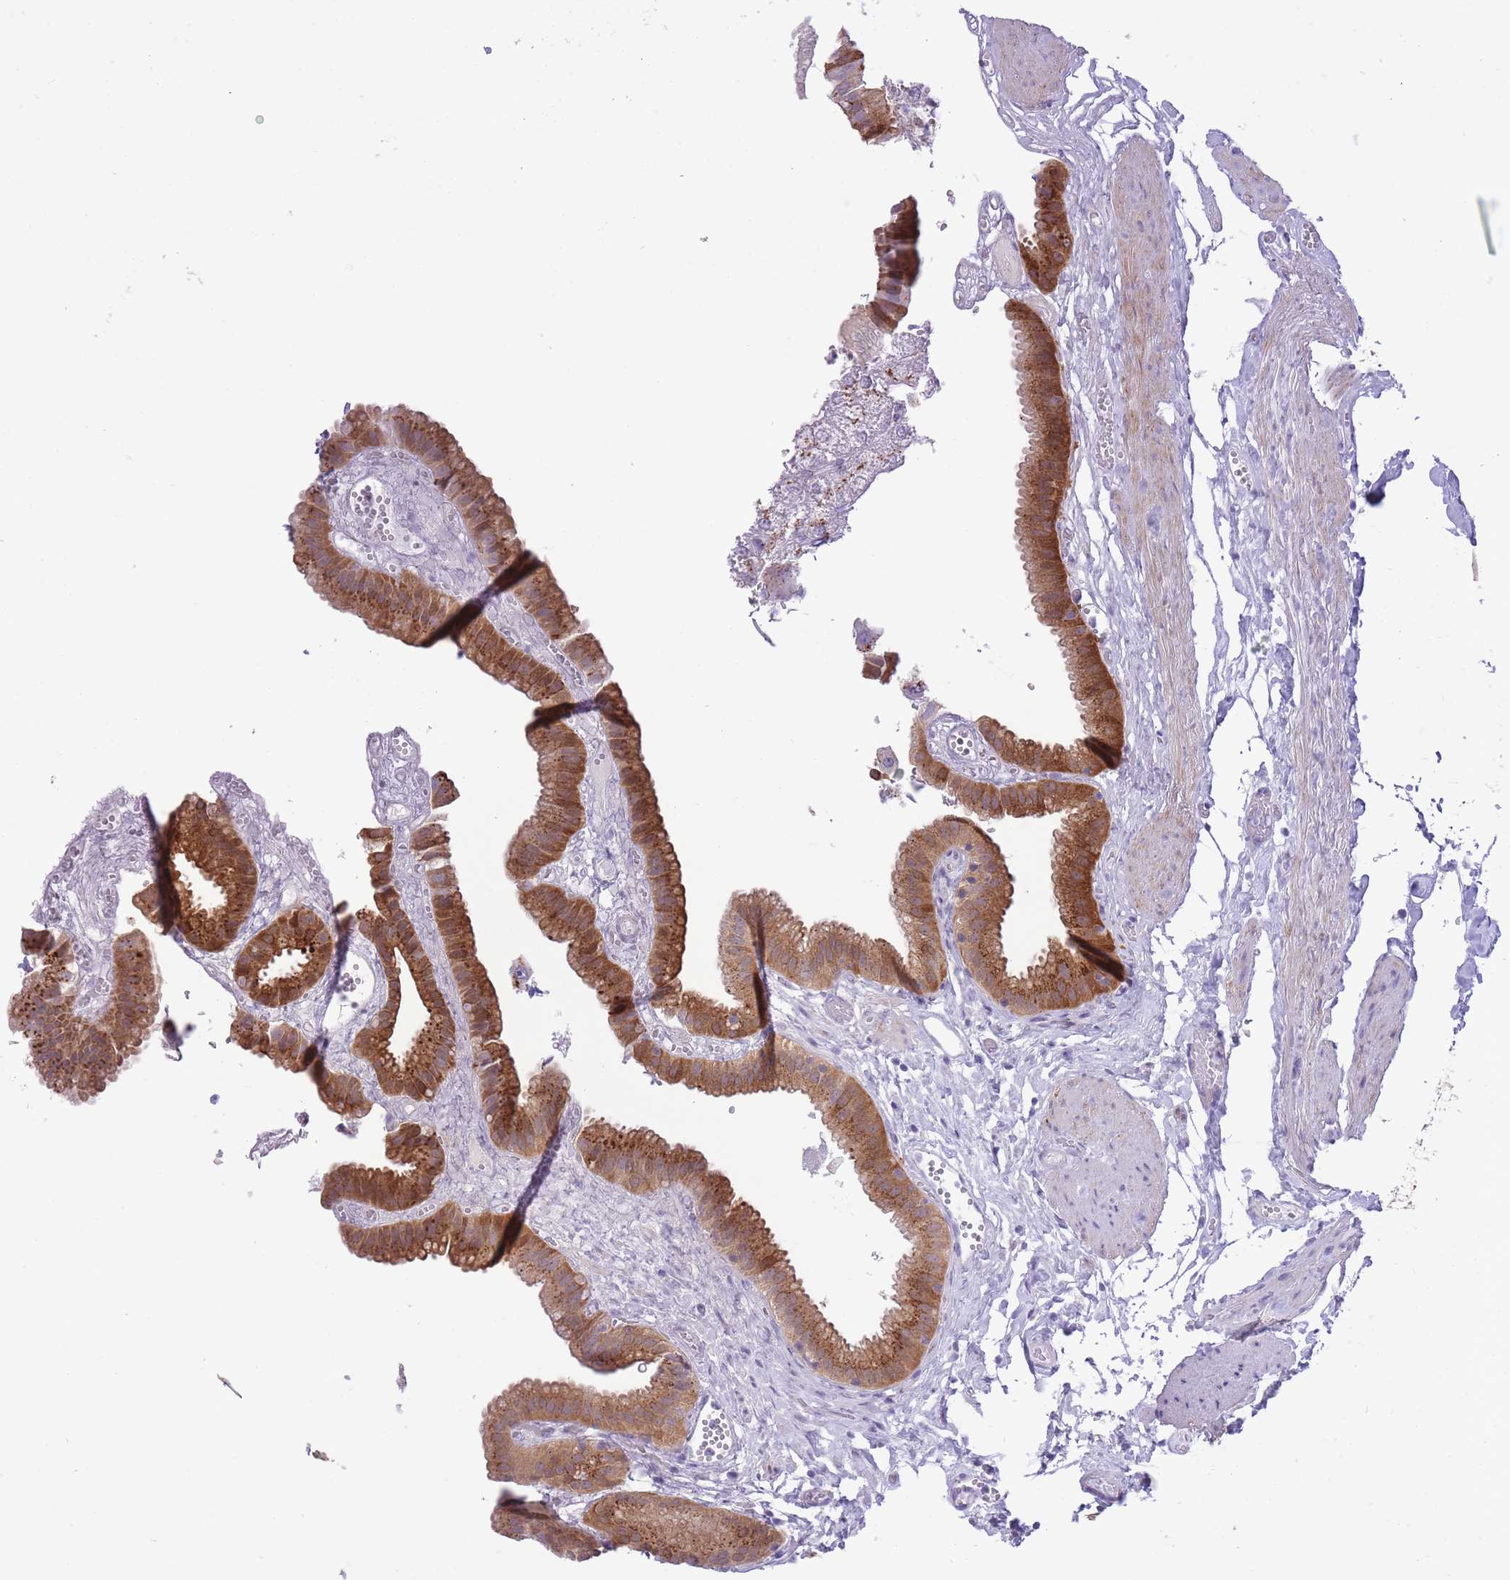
{"staining": {"intensity": "strong", "quantity": ">75%", "location": "cytoplasmic/membranous"}, "tissue": "gallbladder", "cell_type": "Glandular cells", "image_type": "normal", "snomed": [{"axis": "morphology", "description": "Normal tissue, NOS"}, {"axis": "topography", "description": "Gallbladder"}], "caption": "Human gallbladder stained for a protein (brown) demonstrates strong cytoplasmic/membranous positive staining in about >75% of glandular cells.", "gene": "B4GALT2", "patient": {"sex": "female", "age": 61}}